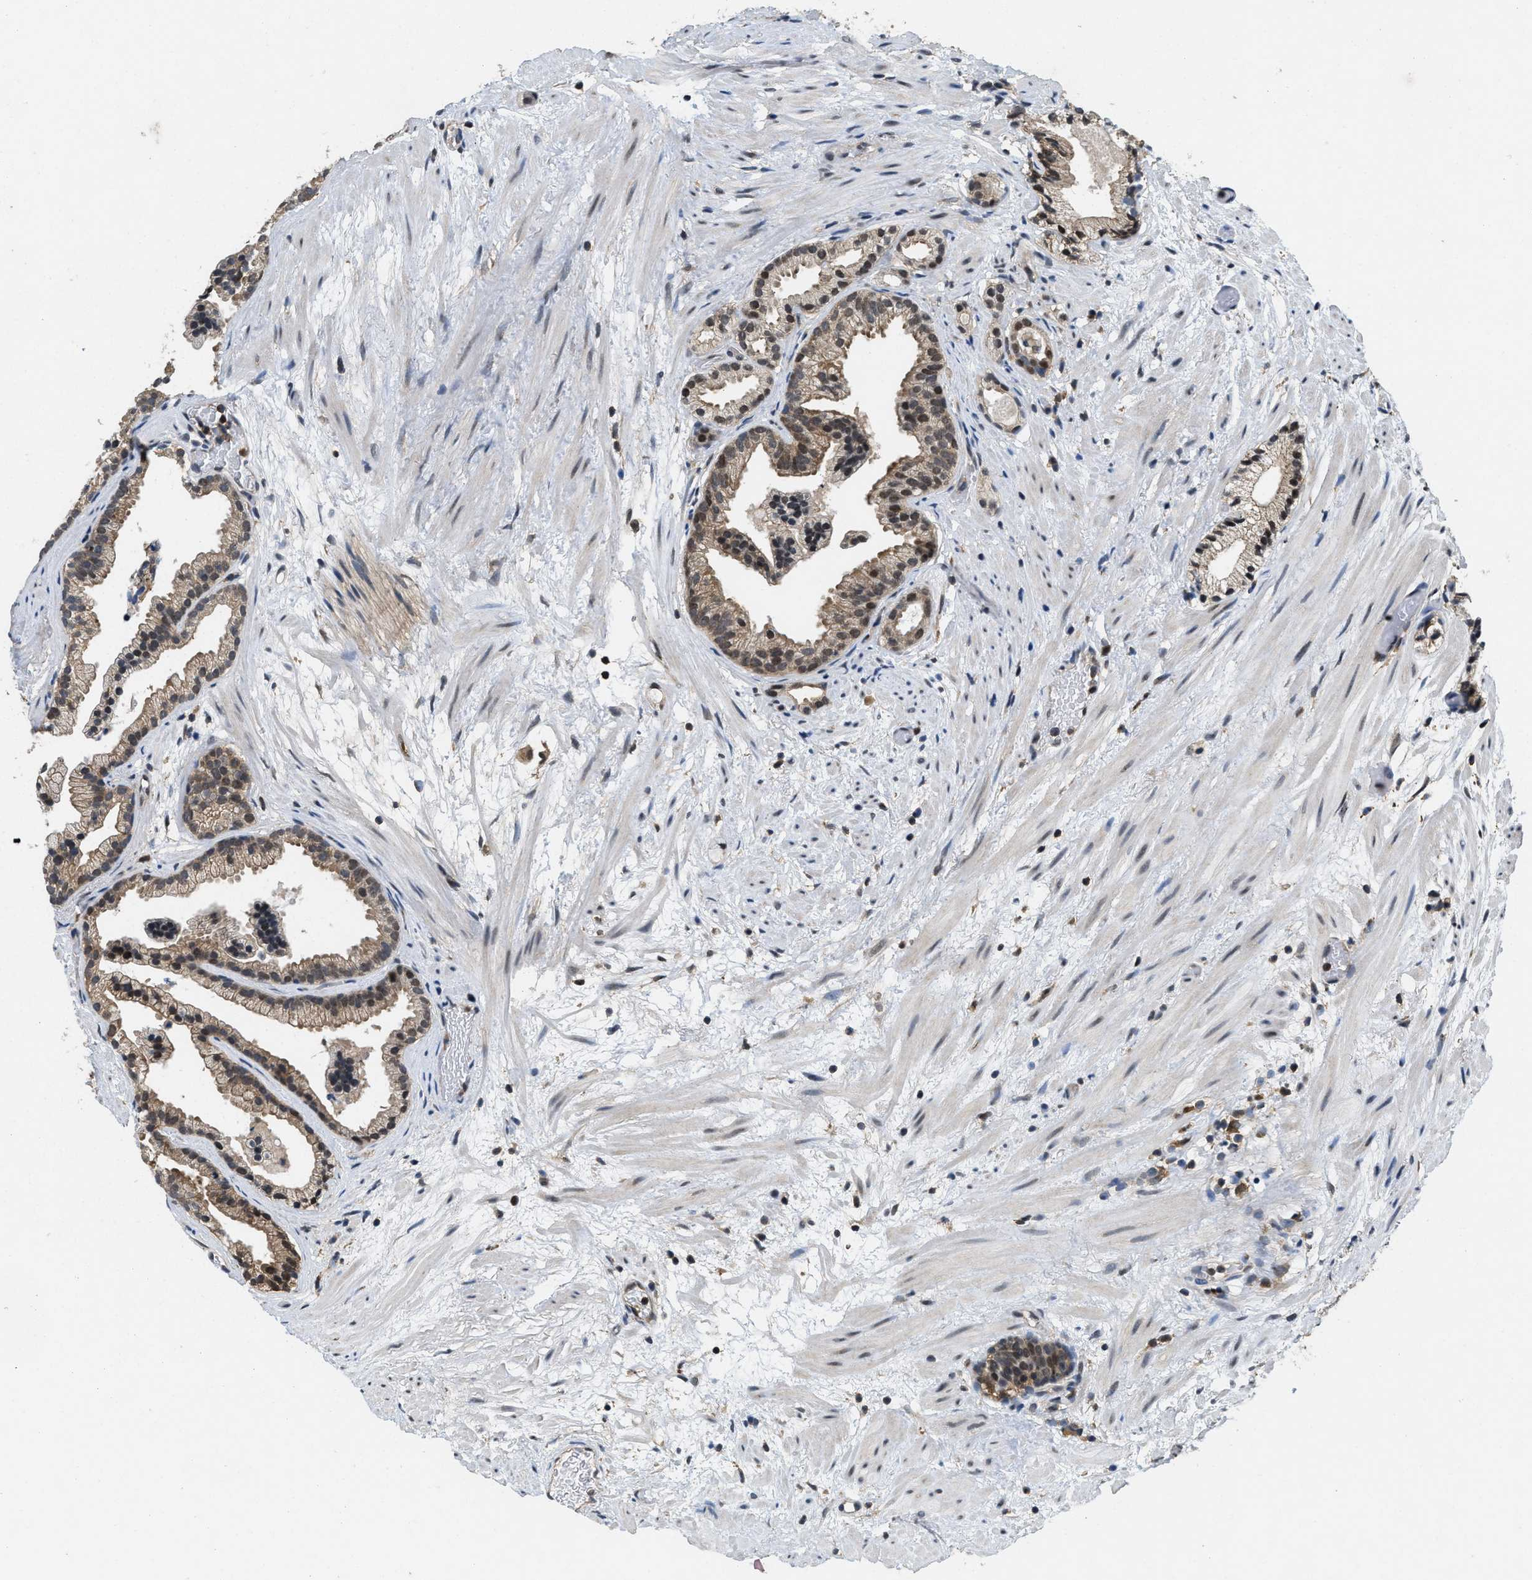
{"staining": {"intensity": "weak", "quantity": "25%-75%", "location": "cytoplasmic/membranous,nuclear"}, "tissue": "prostate cancer", "cell_type": "Tumor cells", "image_type": "cancer", "snomed": [{"axis": "morphology", "description": "Adenocarcinoma, Low grade"}, {"axis": "topography", "description": "Prostate"}], "caption": "Prostate cancer stained with a protein marker reveals weak staining in tumor cells.", "gene": "ATF7IP", "patient": {"sex": "male", "age": 89}}